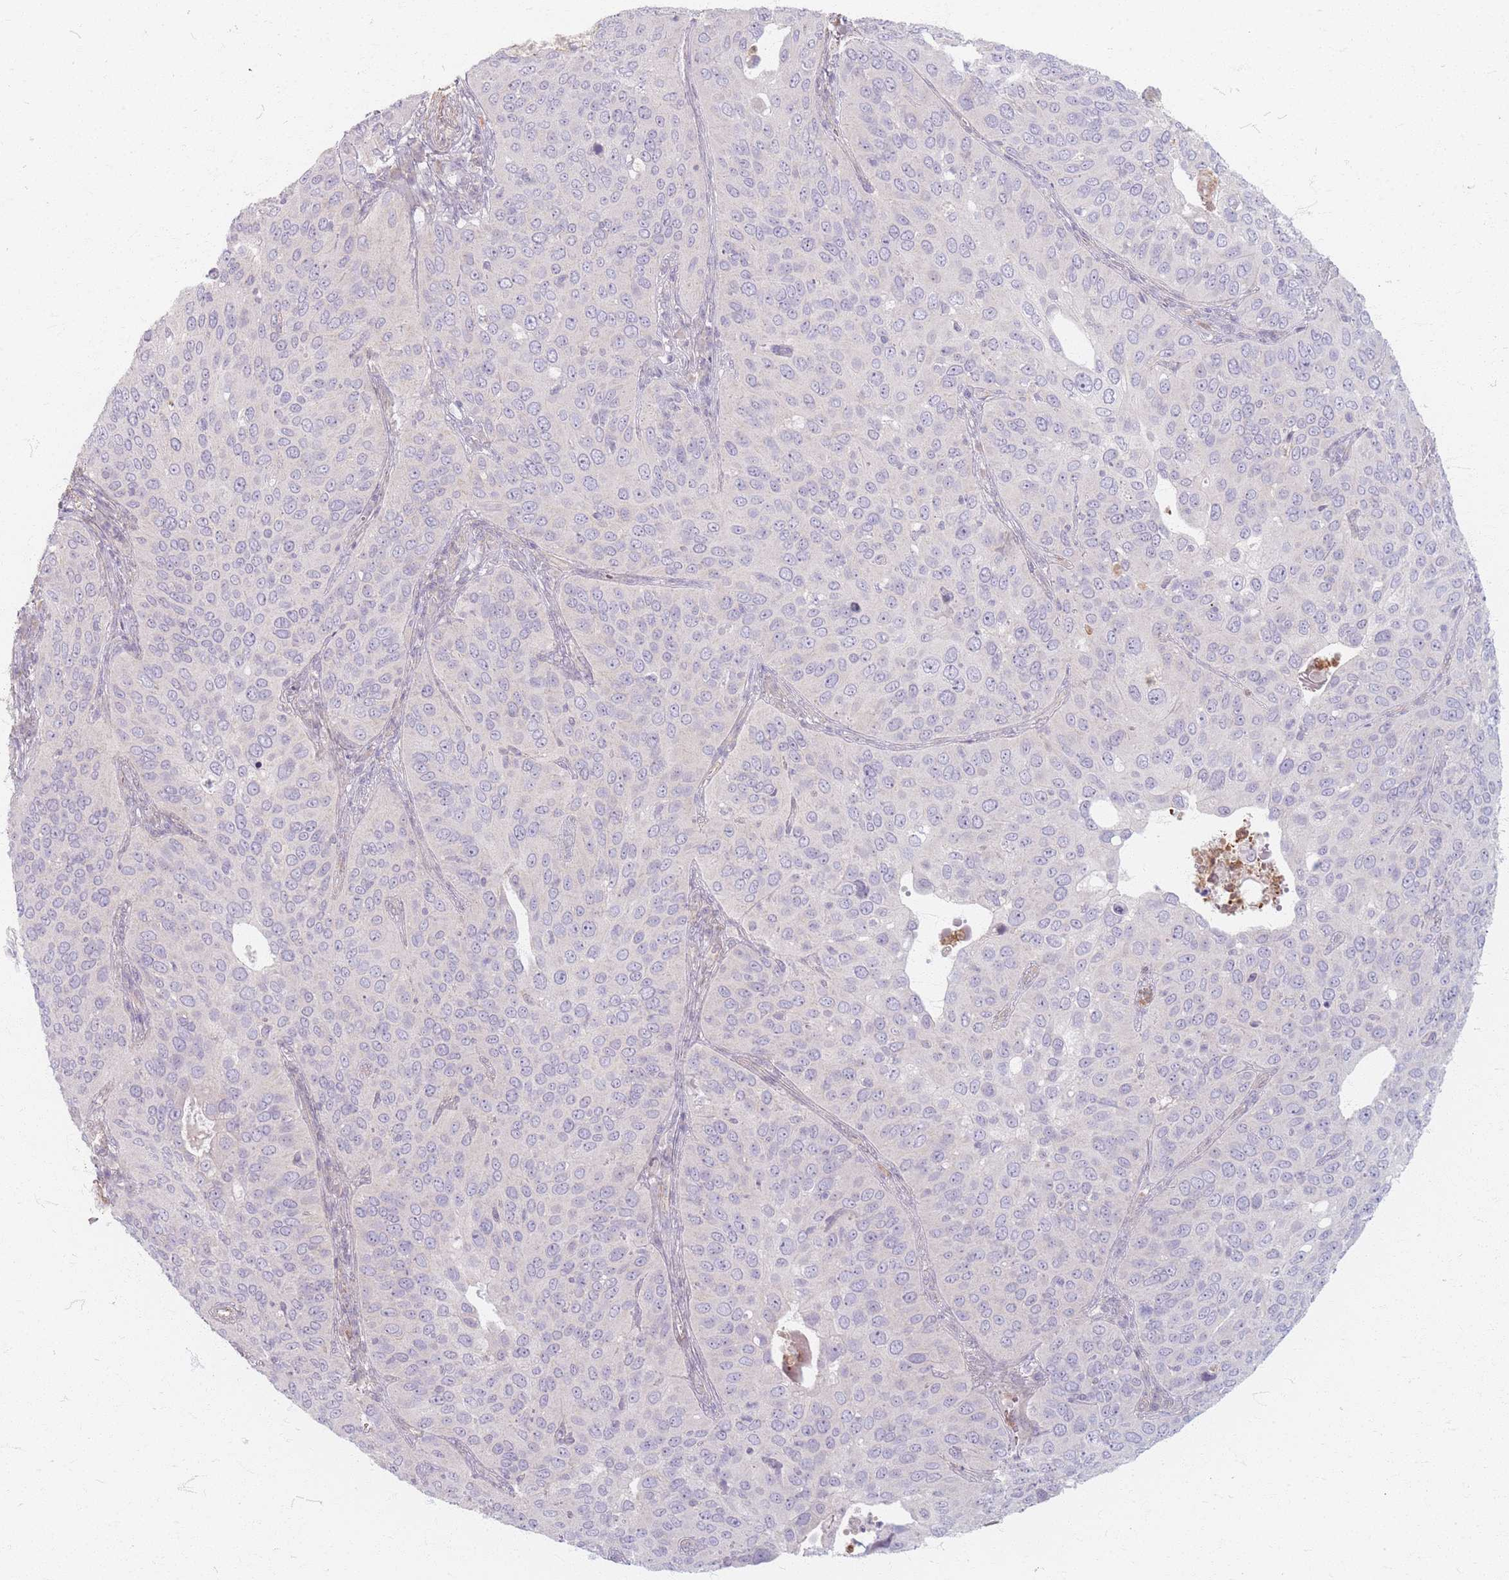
{"staining": {"intensity": "negative", "quantity": "none", "location": "none"}, "tissue": "cervical cancer", "cell_type": "Tumor cells", "image_type": "cancer", "snomed": [{"axis": "morphology", "description": "Squamous cell carcinoma, NOS"}, {"axis": "topography", "description": "Cervix"}], "caption": "A micrograph of human cervical cancer is negative for staining in tumor cells. (Stains: DAB immunohistochemistry (IHC) with hematoxylin counter stain, Microscopy: brightfield microscopy at high magnification).", "gene": "CHCHD7", "patient": {"sex": "female", "age": 36}}